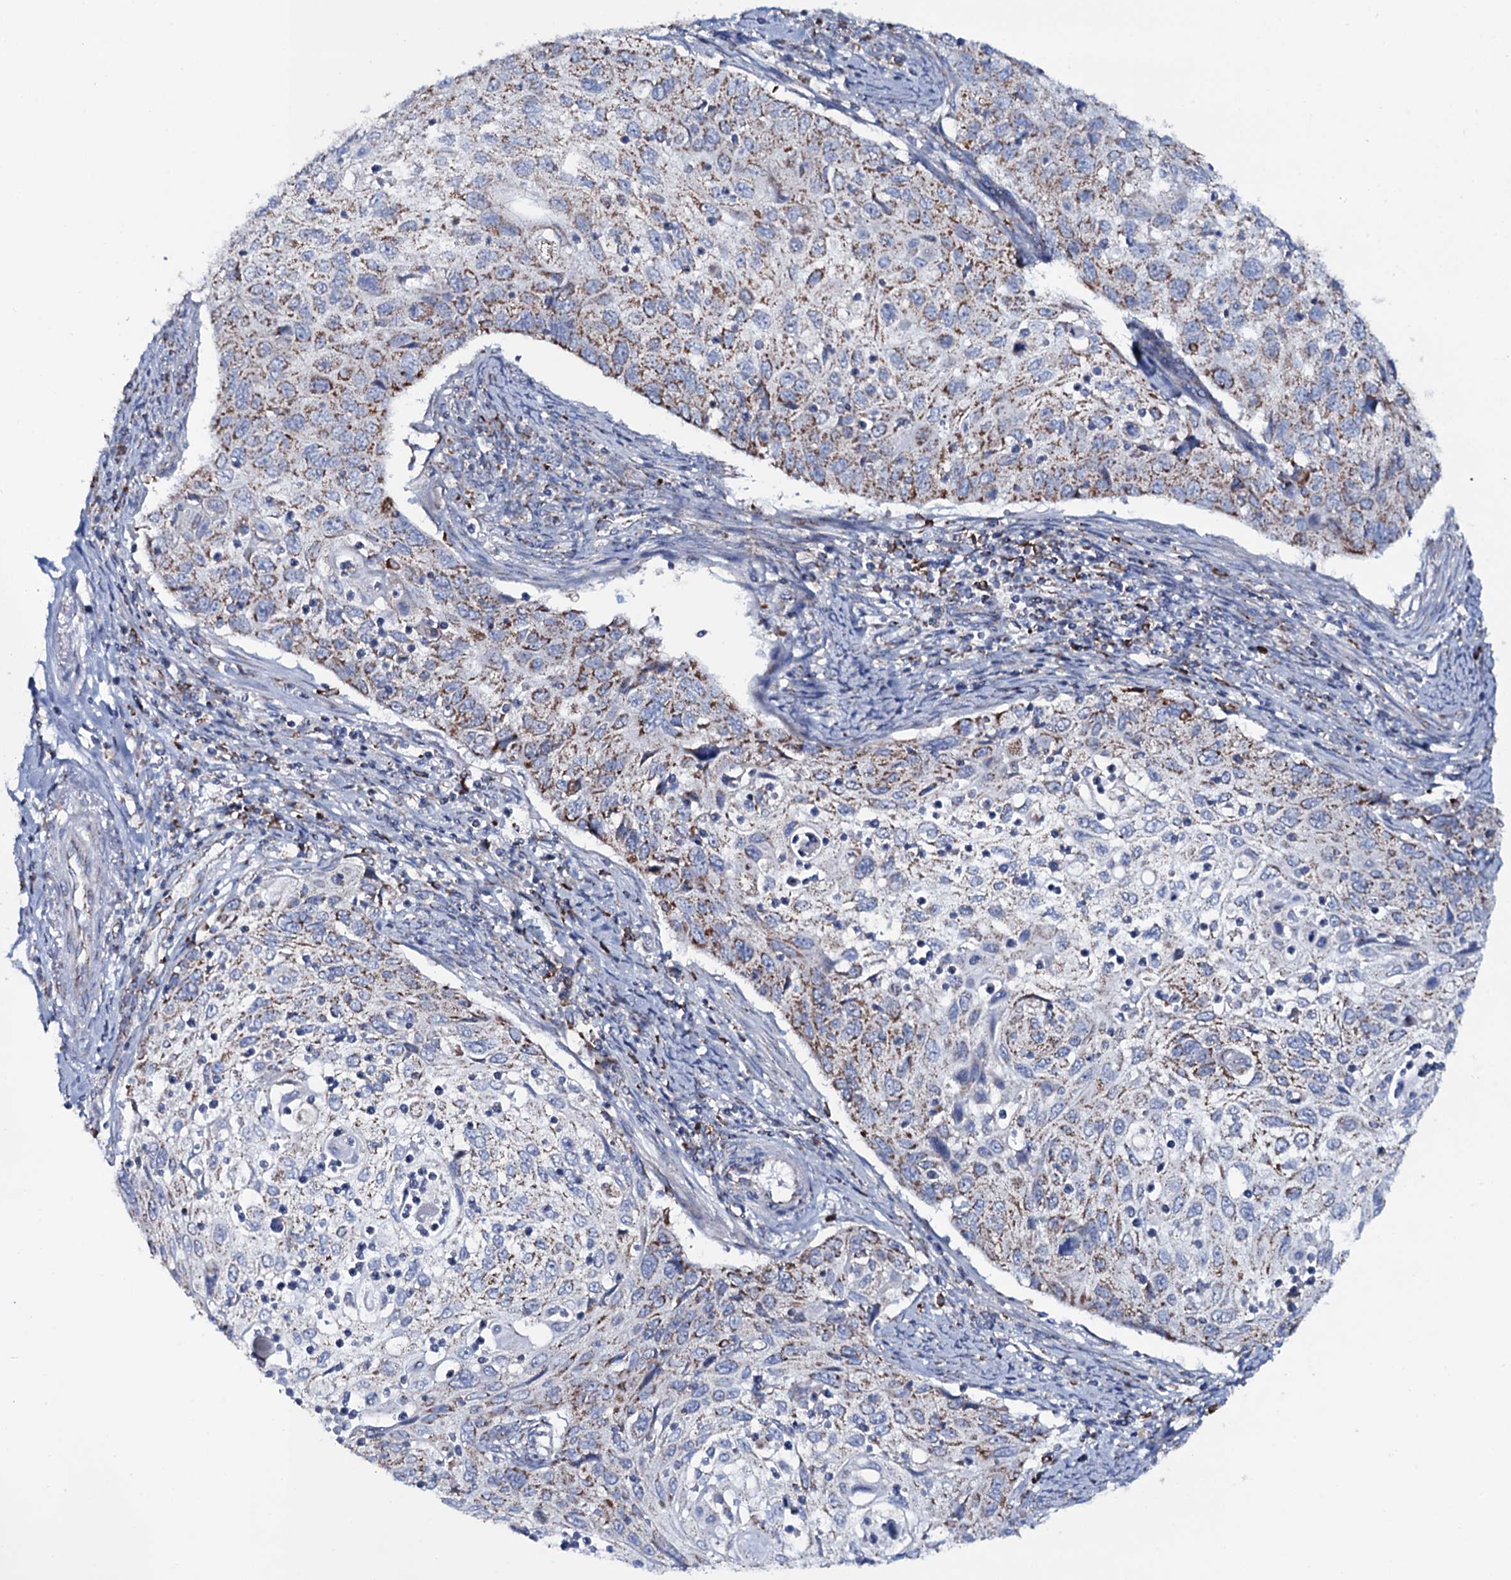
{"staining": {"intensity": "moderate", "quantity": "25%-75%", "location": "cytoplasmic/membranous"}, "tissue": "cervical cancer", "cell_type": "Tumor cells", "image_type": "cancer", "snomed": [{"axis": "morphology", "description": "Squamous cell carcinoma, NOS"}, {"axis": "topography", "description": "Cervix"}], "caption": "Immunohistochemistry of cervical squamous cell carcinoma shows medium levels of moderate cytoplasmic/membranous positivity in approximately 25%-75% of tumor cells.", "gene": "MRPS35", "patient": {"sex": "female", "age": 70}}